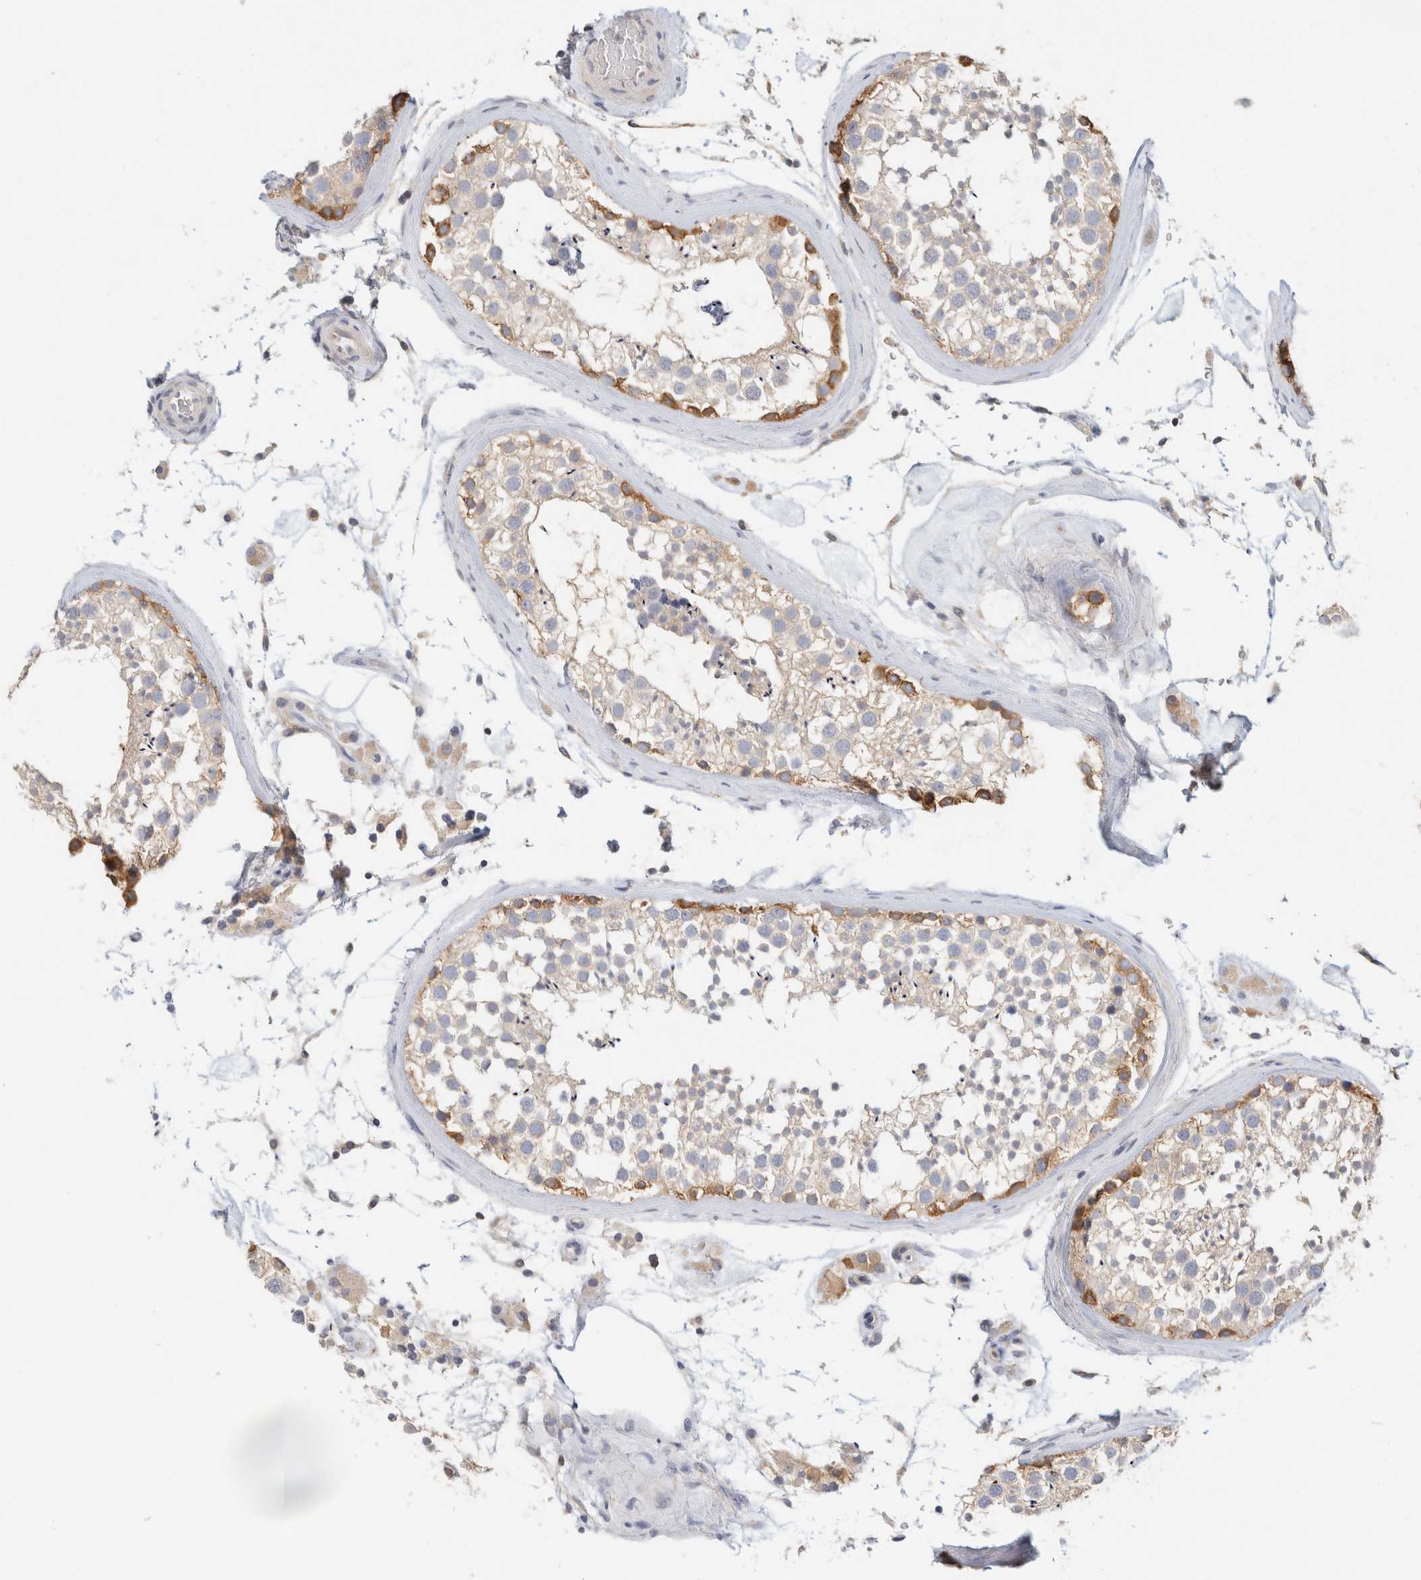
{"staining": {"intensity": "moderate", "quantity": "<25%", "location": "cytoplasmic/membranous"}, "tissue": "testis", "cell_type": "Cells in seminiferous ducts", "image_type": "normal", "snomed": [{"axis": "morphology", "description": "Normal tissue, NOS"}, {"axis": "topography", "description": "Testis"}], "caption": "The histopathology image reveals immunohistochemical staining of normal testis. There is moderate cytoplasmic/membranous expression is seen in approximately <25% of cells in seminiferous ducts. The staining was performed using DAB (3,3'-diaminobenzidine), with brown indicating positive protein expression. Nuclei are stained blue with hematoxylin.", "gene": "SH3GLB2", "patient": {"sex": "male", "age": 46}}